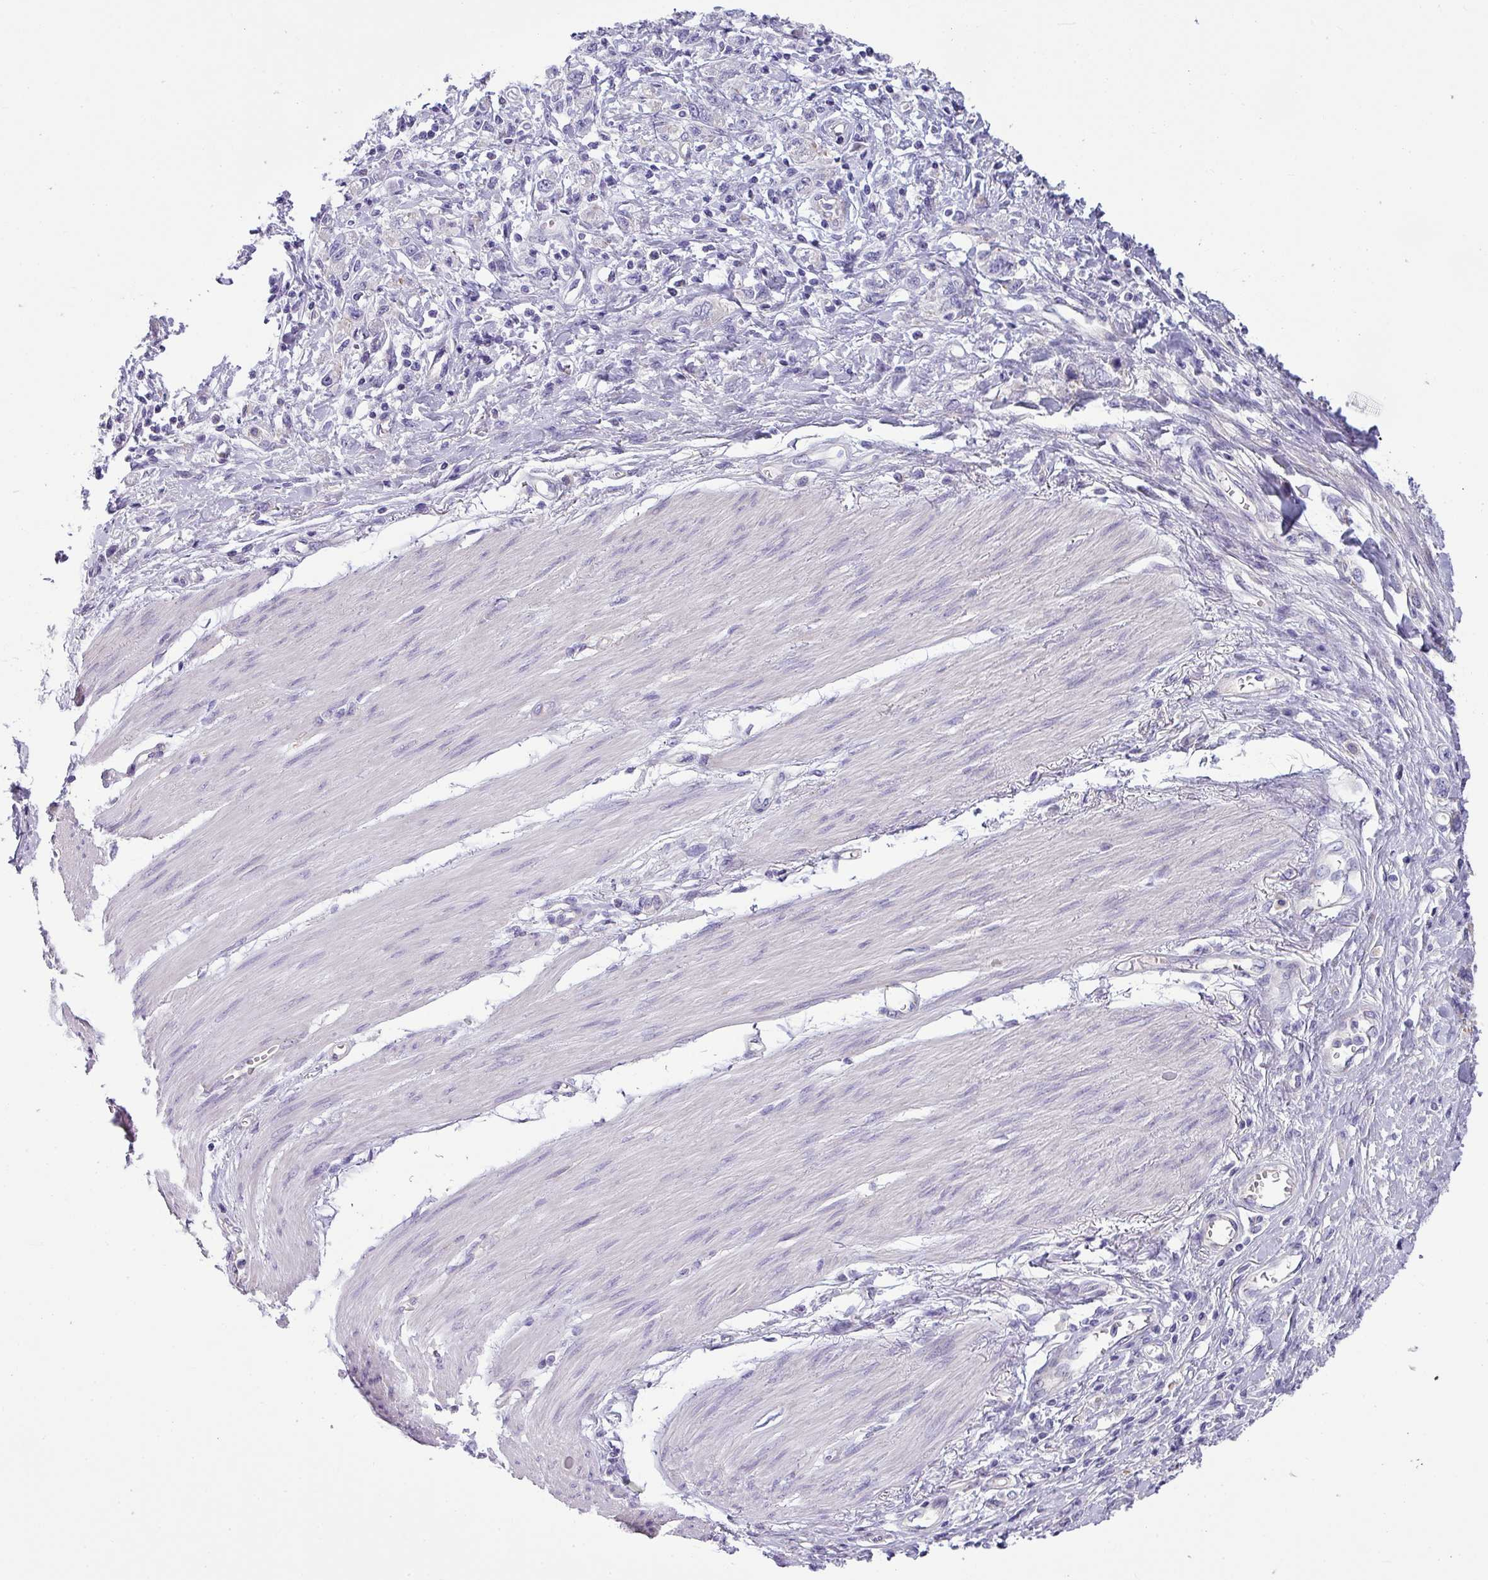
{"staining": {"intensity": "negative", "quantity": "none", "location": "none"}, "tissue": "stomach cancer", "cell_type": "Tumor cells", "image_type": "cancer", "snomed": [{"axis": "morphology", "description": "Adenocarcinoma, NOS"}, {"axis": "topography", "description": "Stomach"}], "caption": "High magnification brightfield microscopy of stomach cancer stained with DAB (3,3'-diaminobenzidine) (brown) and counterstained with hematoxylin (blue): tumor cells show no significant positivity.", "gene": "PALS2", "patient": {"sex": "female", "age": 76}}